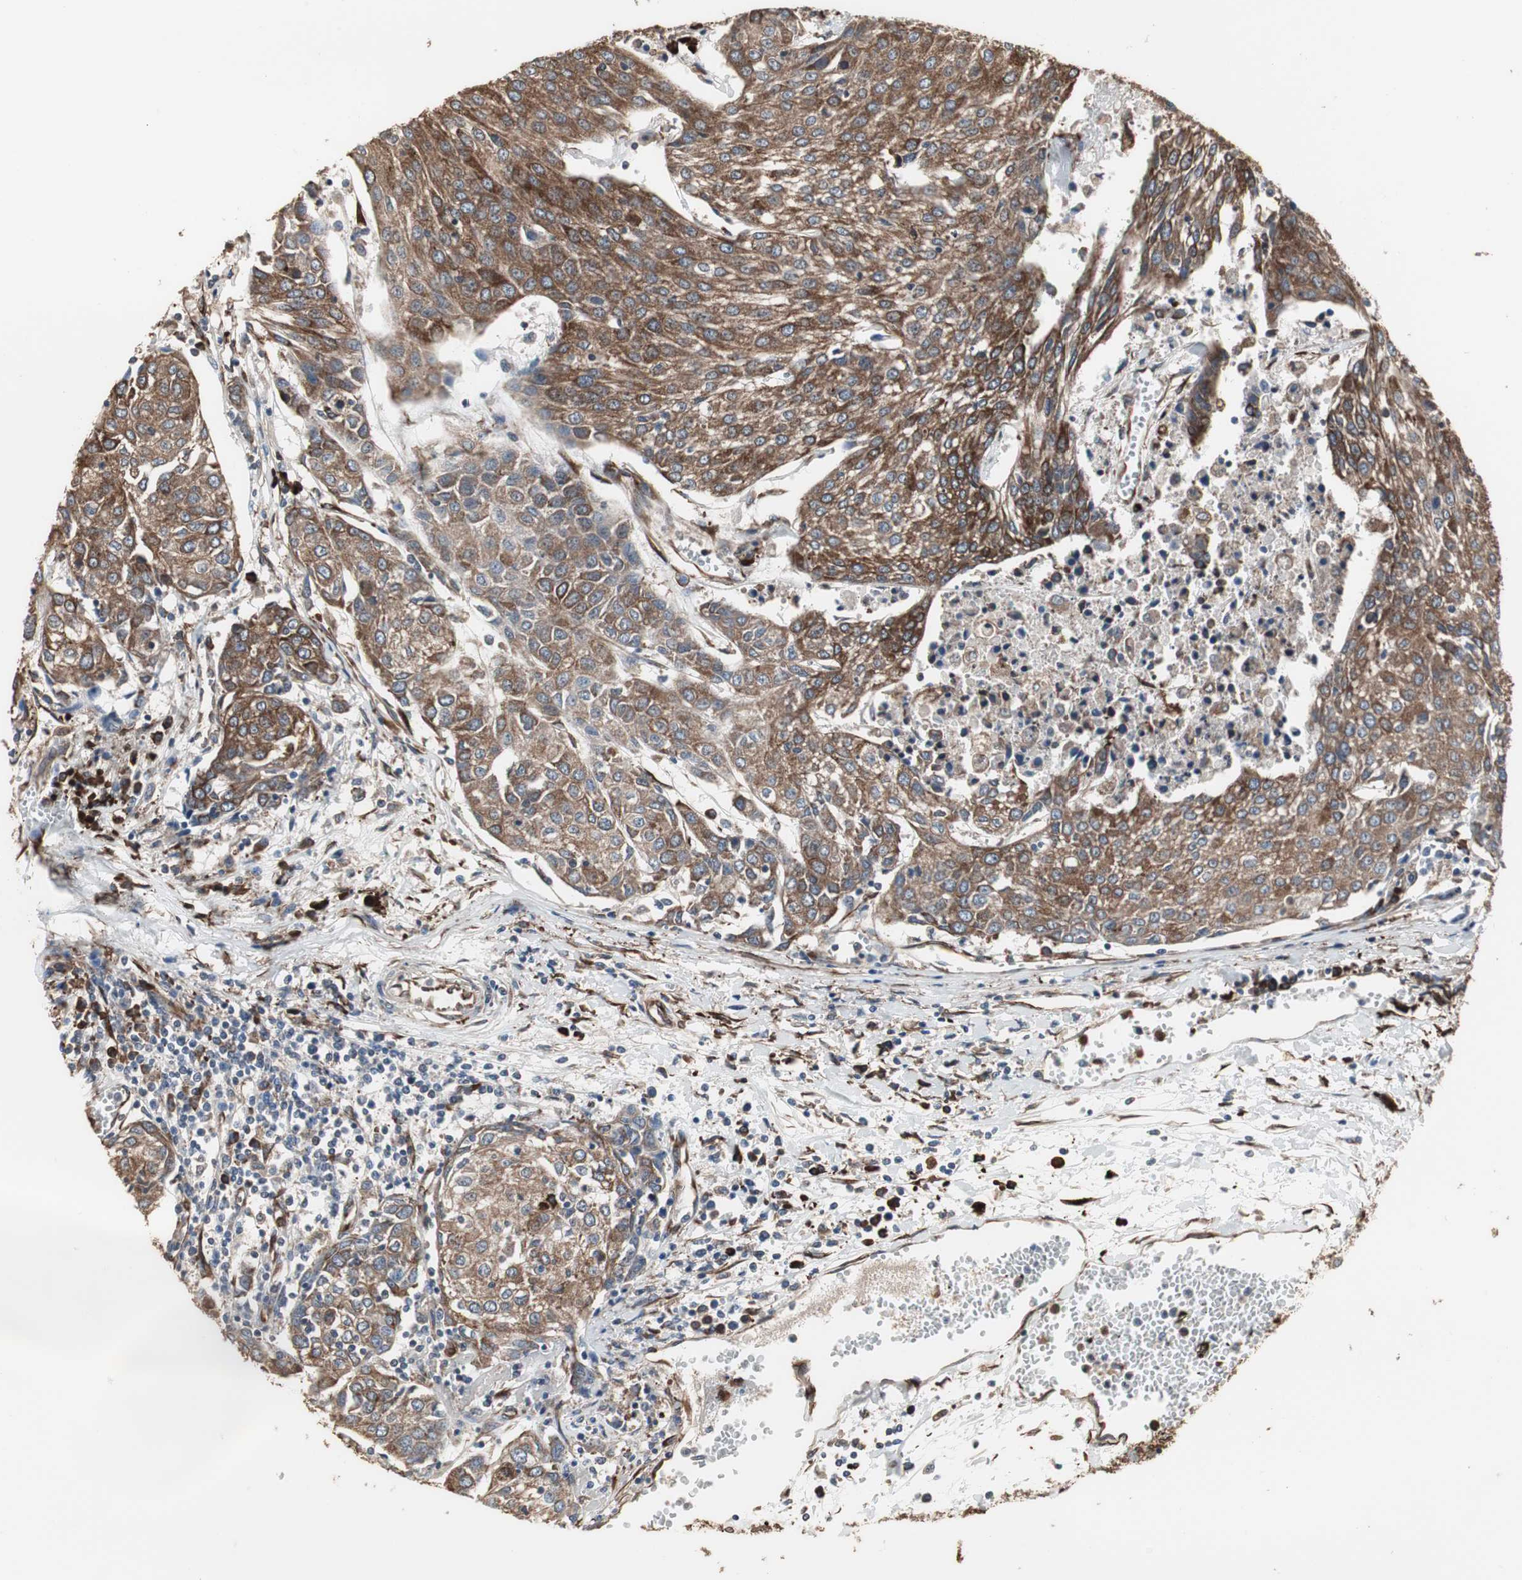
{"staining": {"intensity": "moderate", "quantity": ">75%", "location": "cytoplasmic/membranous"}, "tissue": "urothelial cancer", "cell_type": "Tumor cells", "image_type": "cancer", "snomed": [{"axis": "morphology", "description": "Urothelial carcinoma, High grade"}, {"axis": "topography", "description": "Urinary bladder"}], "caption": "Immunohistochemical staining of urothelial cancer displays medium levels of moderate cytoplasmic/membranous positivity in about >75% of tumor cells.", "gene": "CALU", "patient": {"sex": "female", "age": 85}}